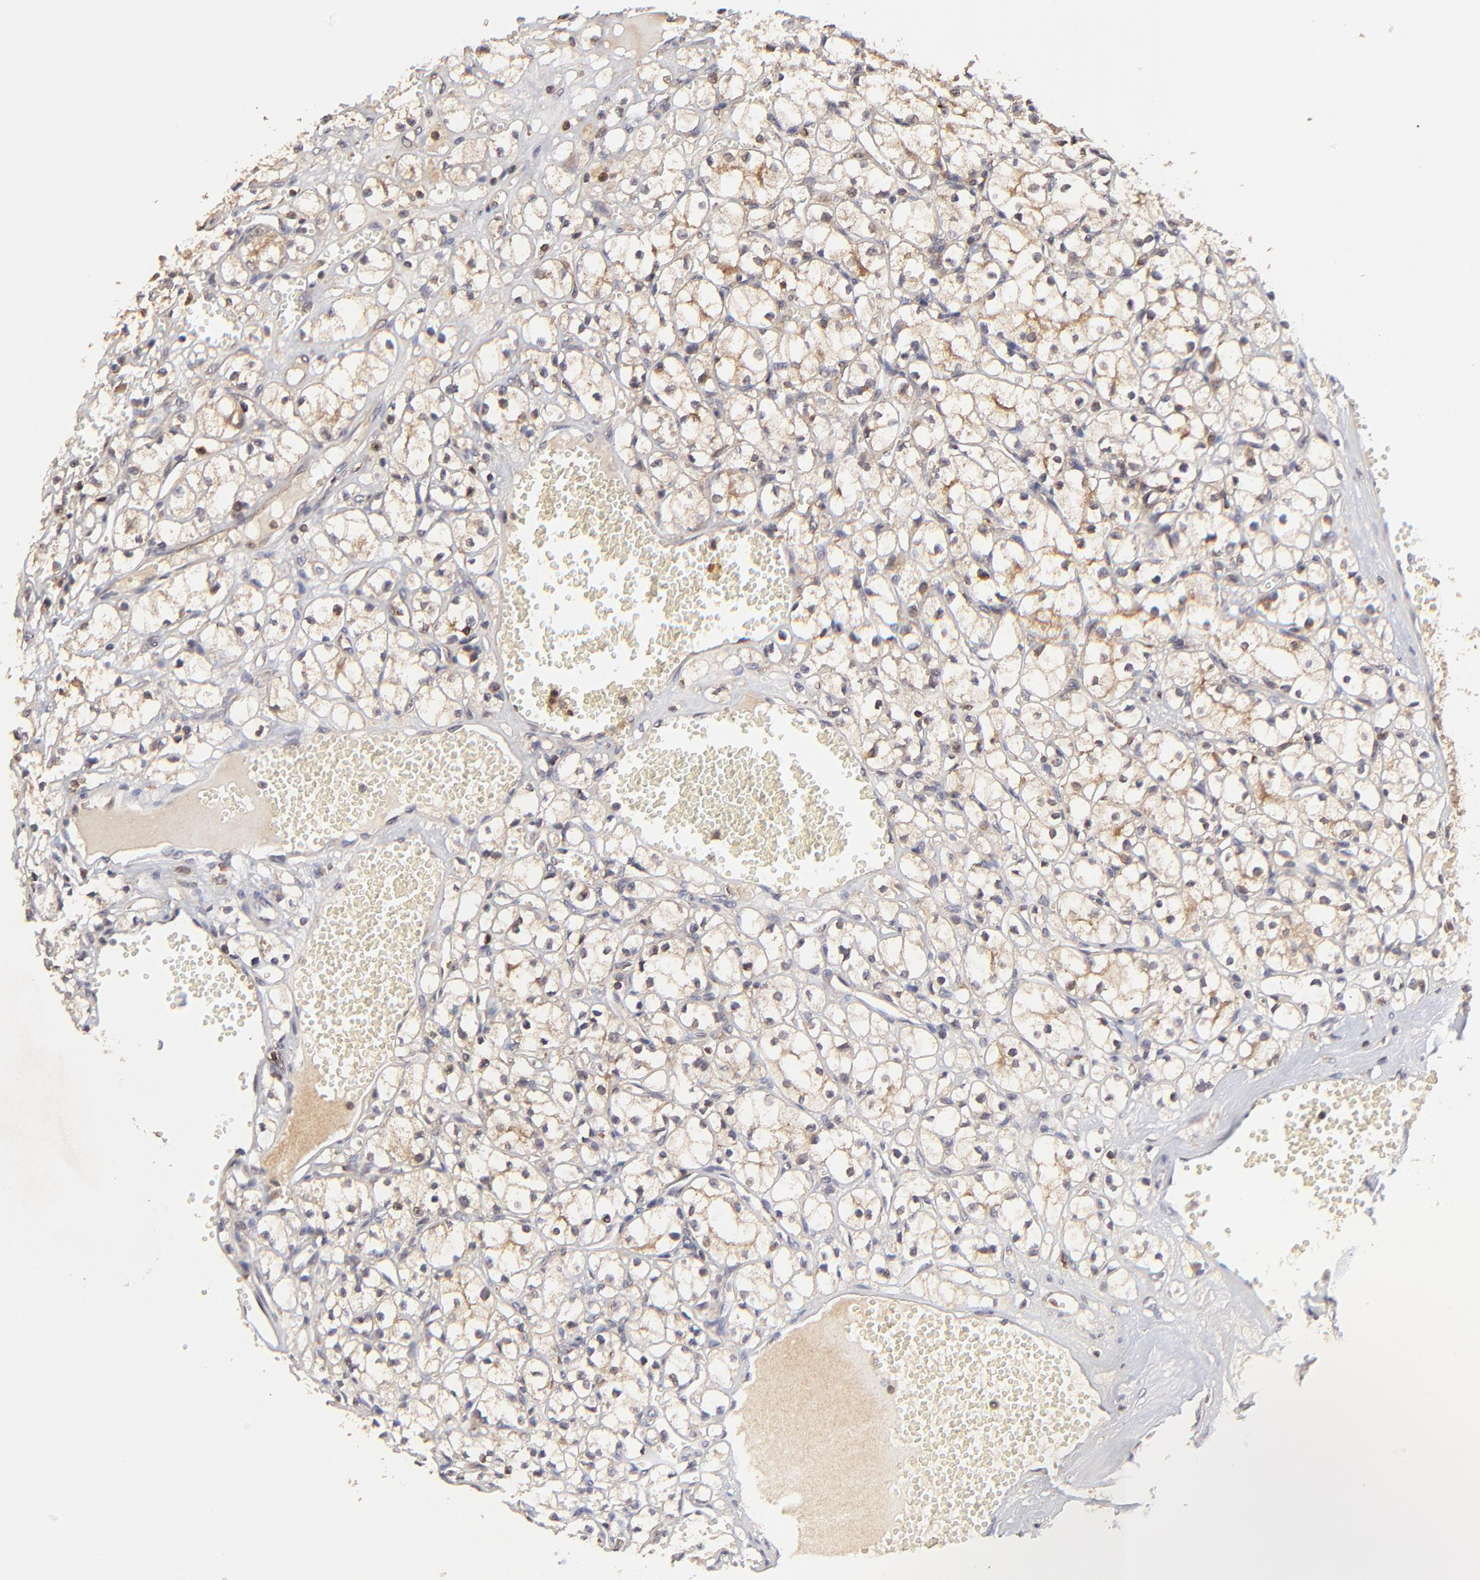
{"staining": {"intensity": "weak", "quantity": ">75%", "location": "cytoplasmic/membranous"}, "tissue": "renal cancer", "cell_type": "Tumor cells", "image_type": "cancer", "snomed": [{"axis": "morphology", "description": "Adenocarcinoma, NOS"}, {"axis": "topography", "description": "Kidney"}], "caption": "High-power microscopy captured an IHC image of renal cancer (adenocarcinoma), revealing weak cytoplasmic/membranous expression in approximately >75% of tumor cells.", "gene": "STON2", "patient": {"sex": "male", "age": 61}}